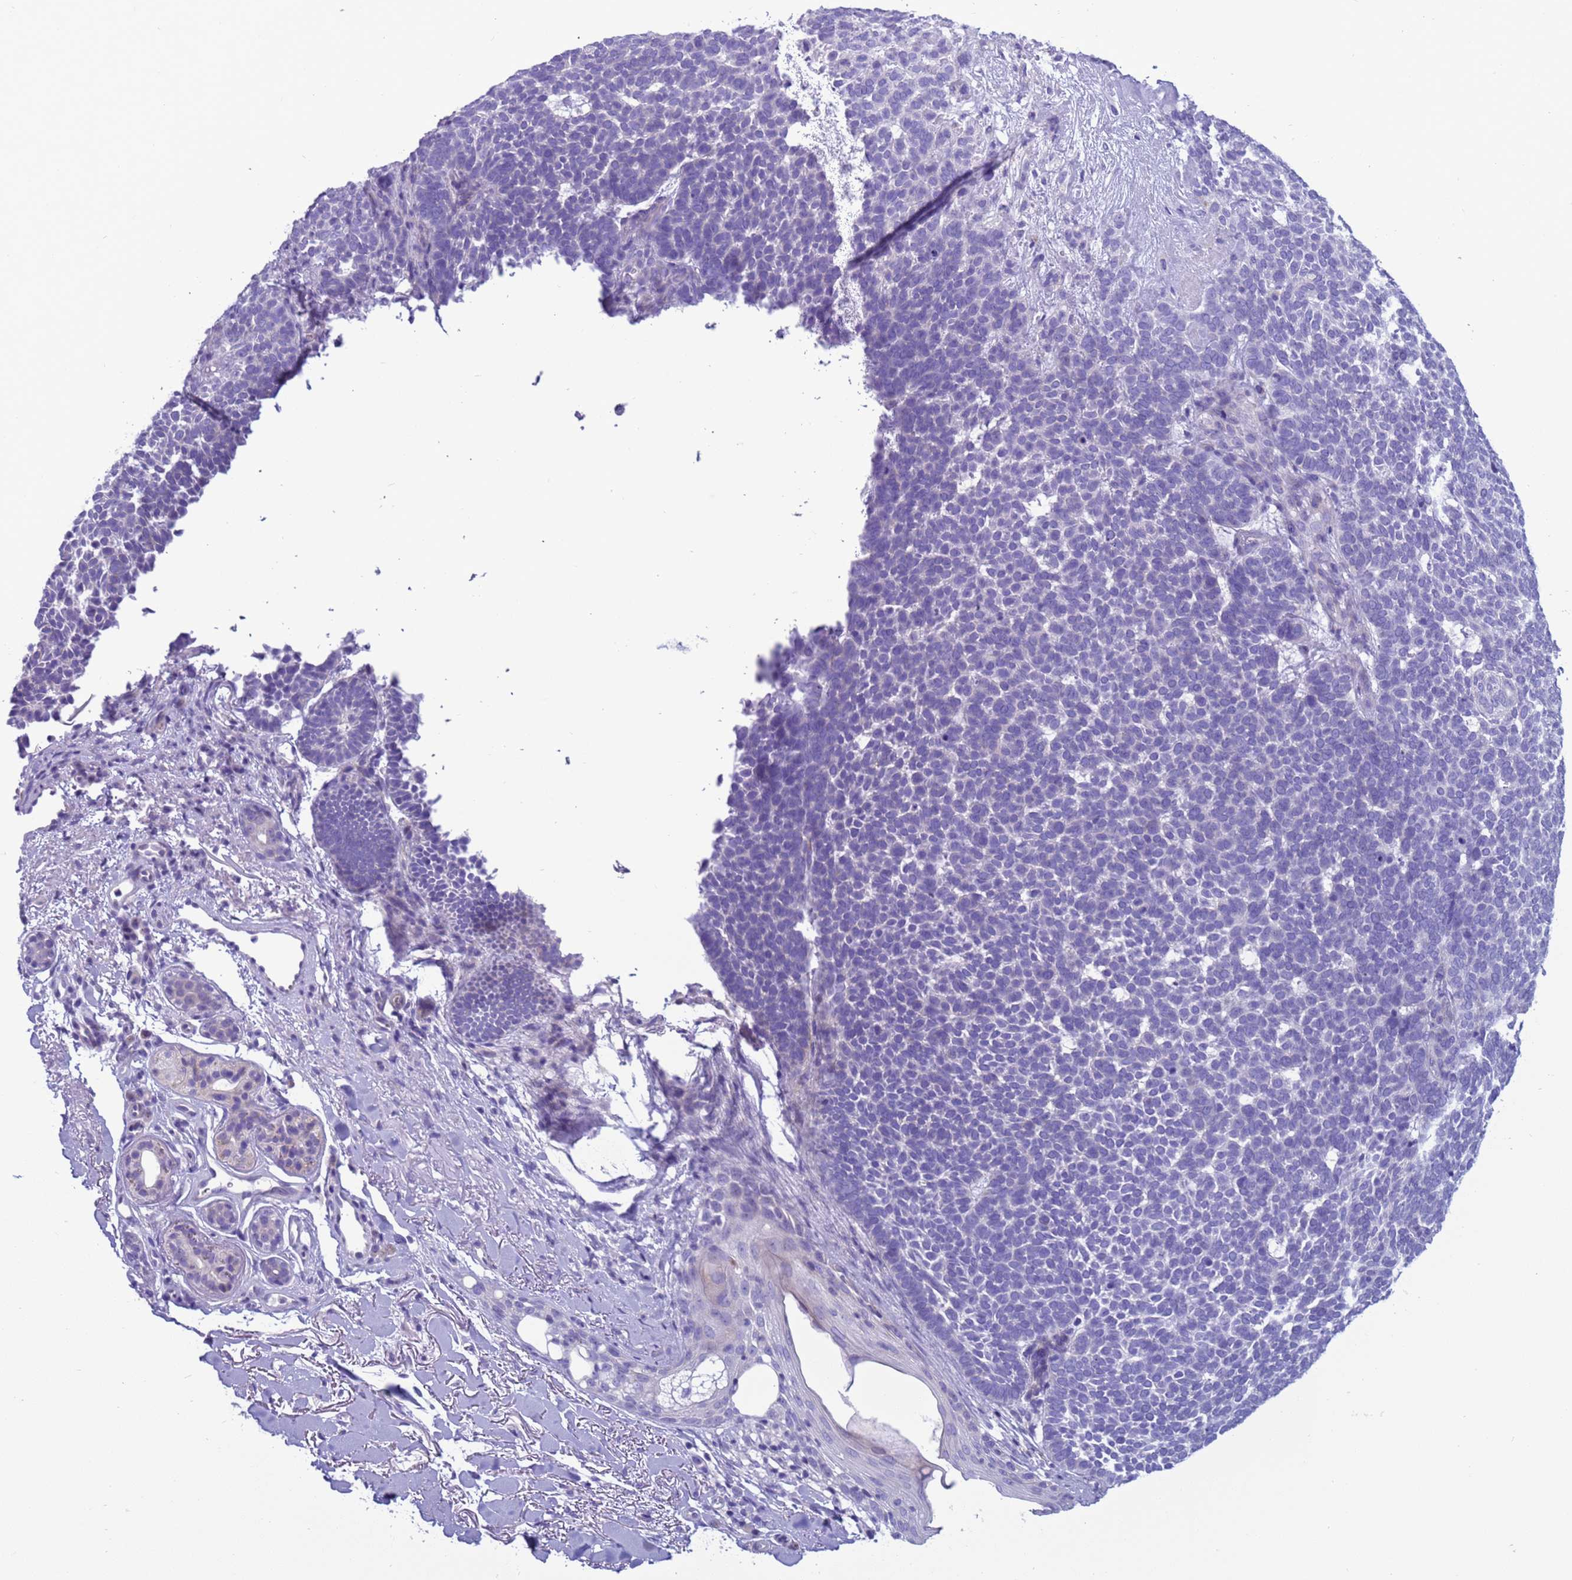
{"staining": {"intensity": "negative", "quantity": "none", "location": "none"}, "tissue": "skin cancer", "cell_type": "Tumor cells", "image_type": "cancer", "snomed": [{"axis": "morphology", "description": "Basal cell carcinoma"}, {"axis": "topography", "description": "Skin"}], "caption": "There is no significant positivity in tumor cells of skin basal cell carcinoma.", "gene": "CST4", "patient": {"sex": "female", "age": 77}}